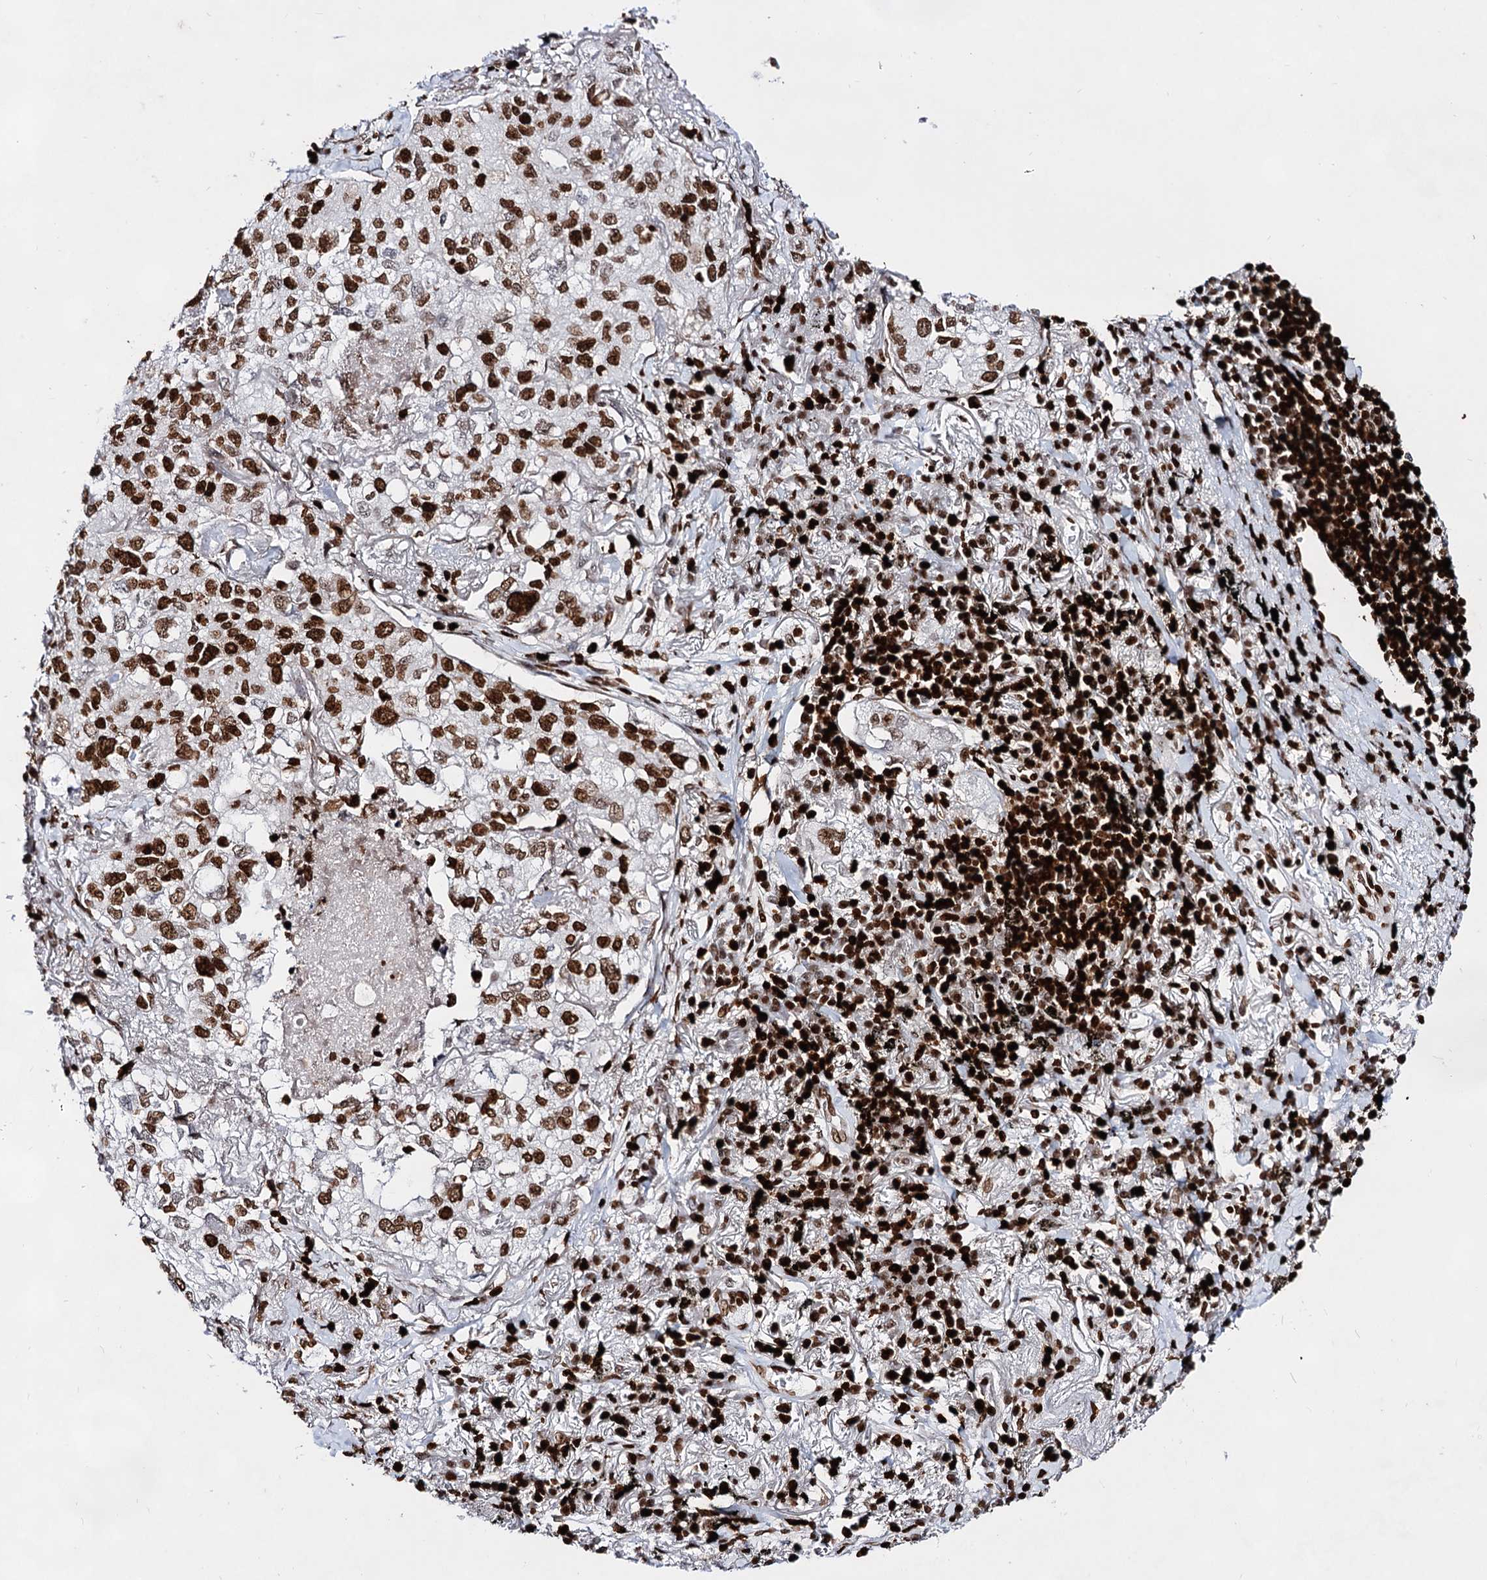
{"staining": {"intensity": "strong", "quantity": ">75%", "location": "nuclear"}, "tissue": "lung cancer", "cell_type": "Tumor cells", "image_type": "cancer", "snomed": [{"axis": "morphology", "description": "Adenocarcinoma, NOS"}, {"axis": "topography", "description": "Lung"}], "caption": "Lung cancer (adenocarcinoma) was stained to show a protein in brown. There is high levels of strong nuclear staining in about >75% of tumor cells. (DAB IHC with brightfield microscopy, high magnification).", "gene": "HMGB2", "patient": {"sex": "male", "age": 65}}